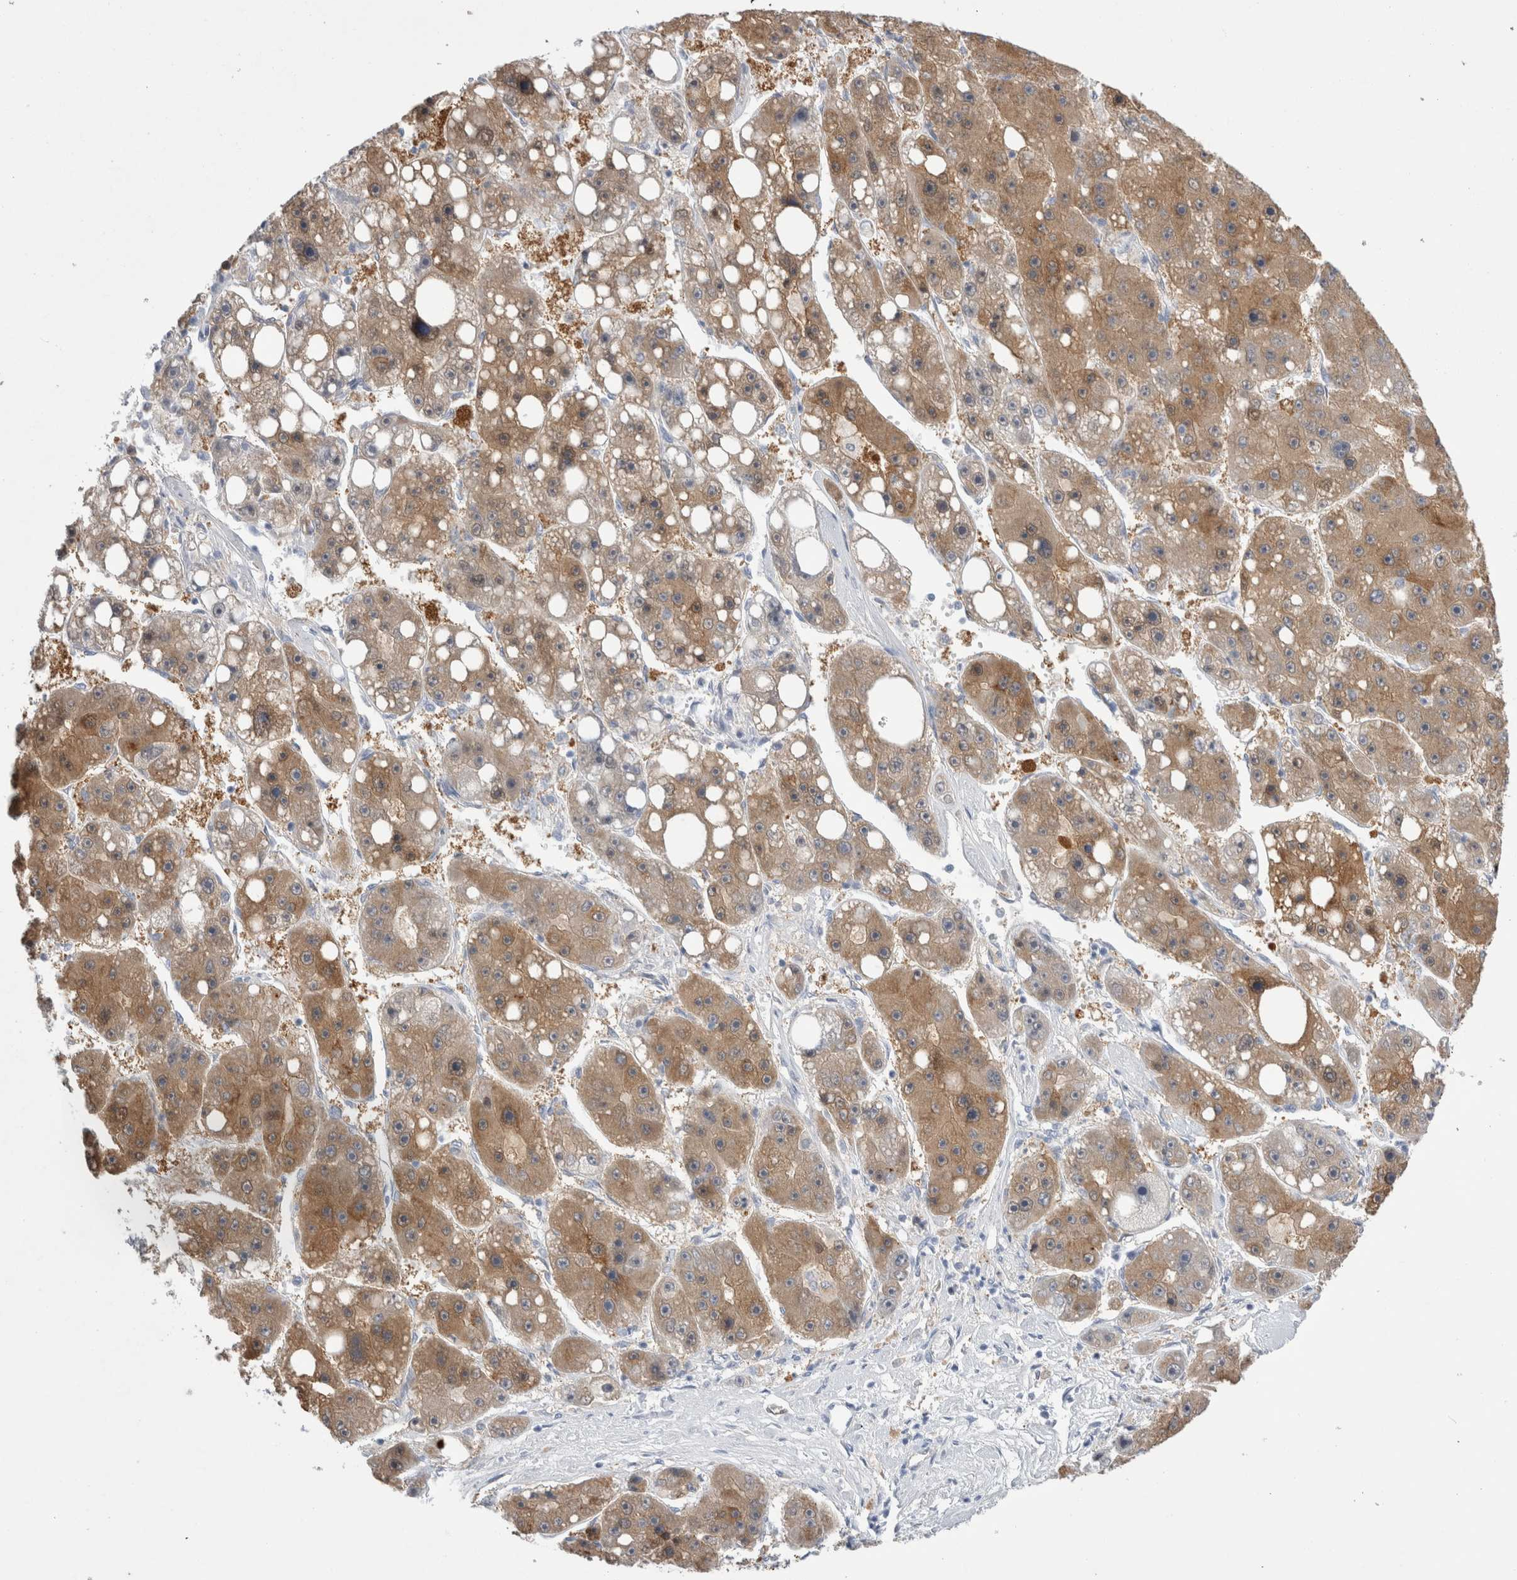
{"staining": {"intensity": "moderate", "quantity": ">75%", "location": "cytoplasmic/membranous"}, "tissue": "liver cancer", "cell_type": "Tumor cells", "image_type": "cancer", "snomed": [{"axis": "morphology", "description": "Carcinoma, Hepatocellular, NOS"}, {"axis": "topography", "description": "Liver"}], "caption": "Immunohistochemical staining of human liver cancer reveals medium levels of moderate cytoplasmic/membranous expression in approximately >75% of tumor cells.", "gene": "NAPEPLD", "patient": {"sex": "female", "age": 61}}